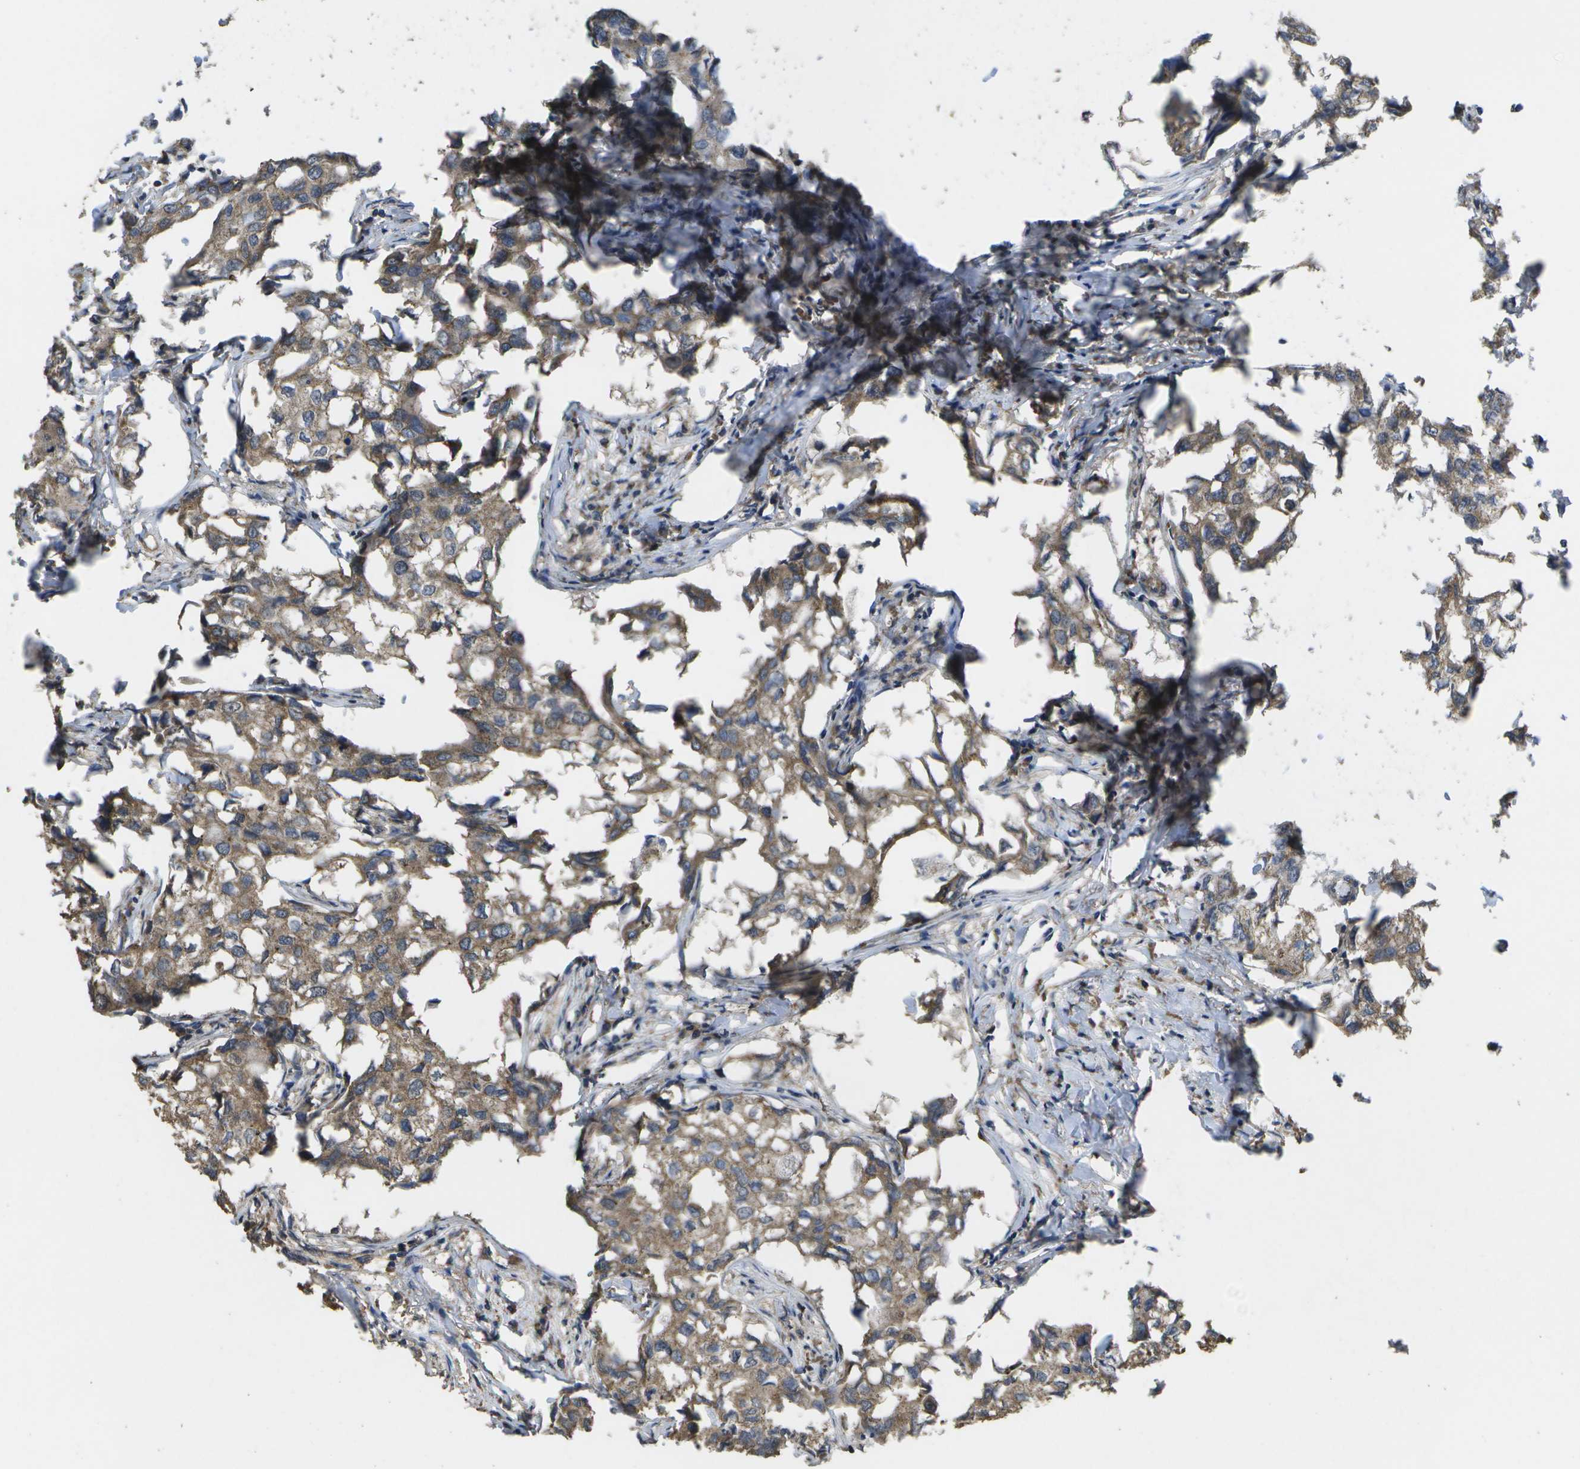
{"staining": {"intensity": "moderate", "quantity": ">75%", "location": "cytoplasmic/membranous"}, "tissue": "breast cancer", "cell_type": "Tumor cells", "image_type": "cancer", "snomed": [{"axis": "morphology", "description": "Duct carcinoma"}, {"axis": "topography", "description": "Breast"}], "caption": "Human breast cancer (invasive ductal carcinoma) stained with a protein marker exhibits moderate staining in tumor cells.", "gene": "SACS", "patient": {"sex": "female", "age": 27}}